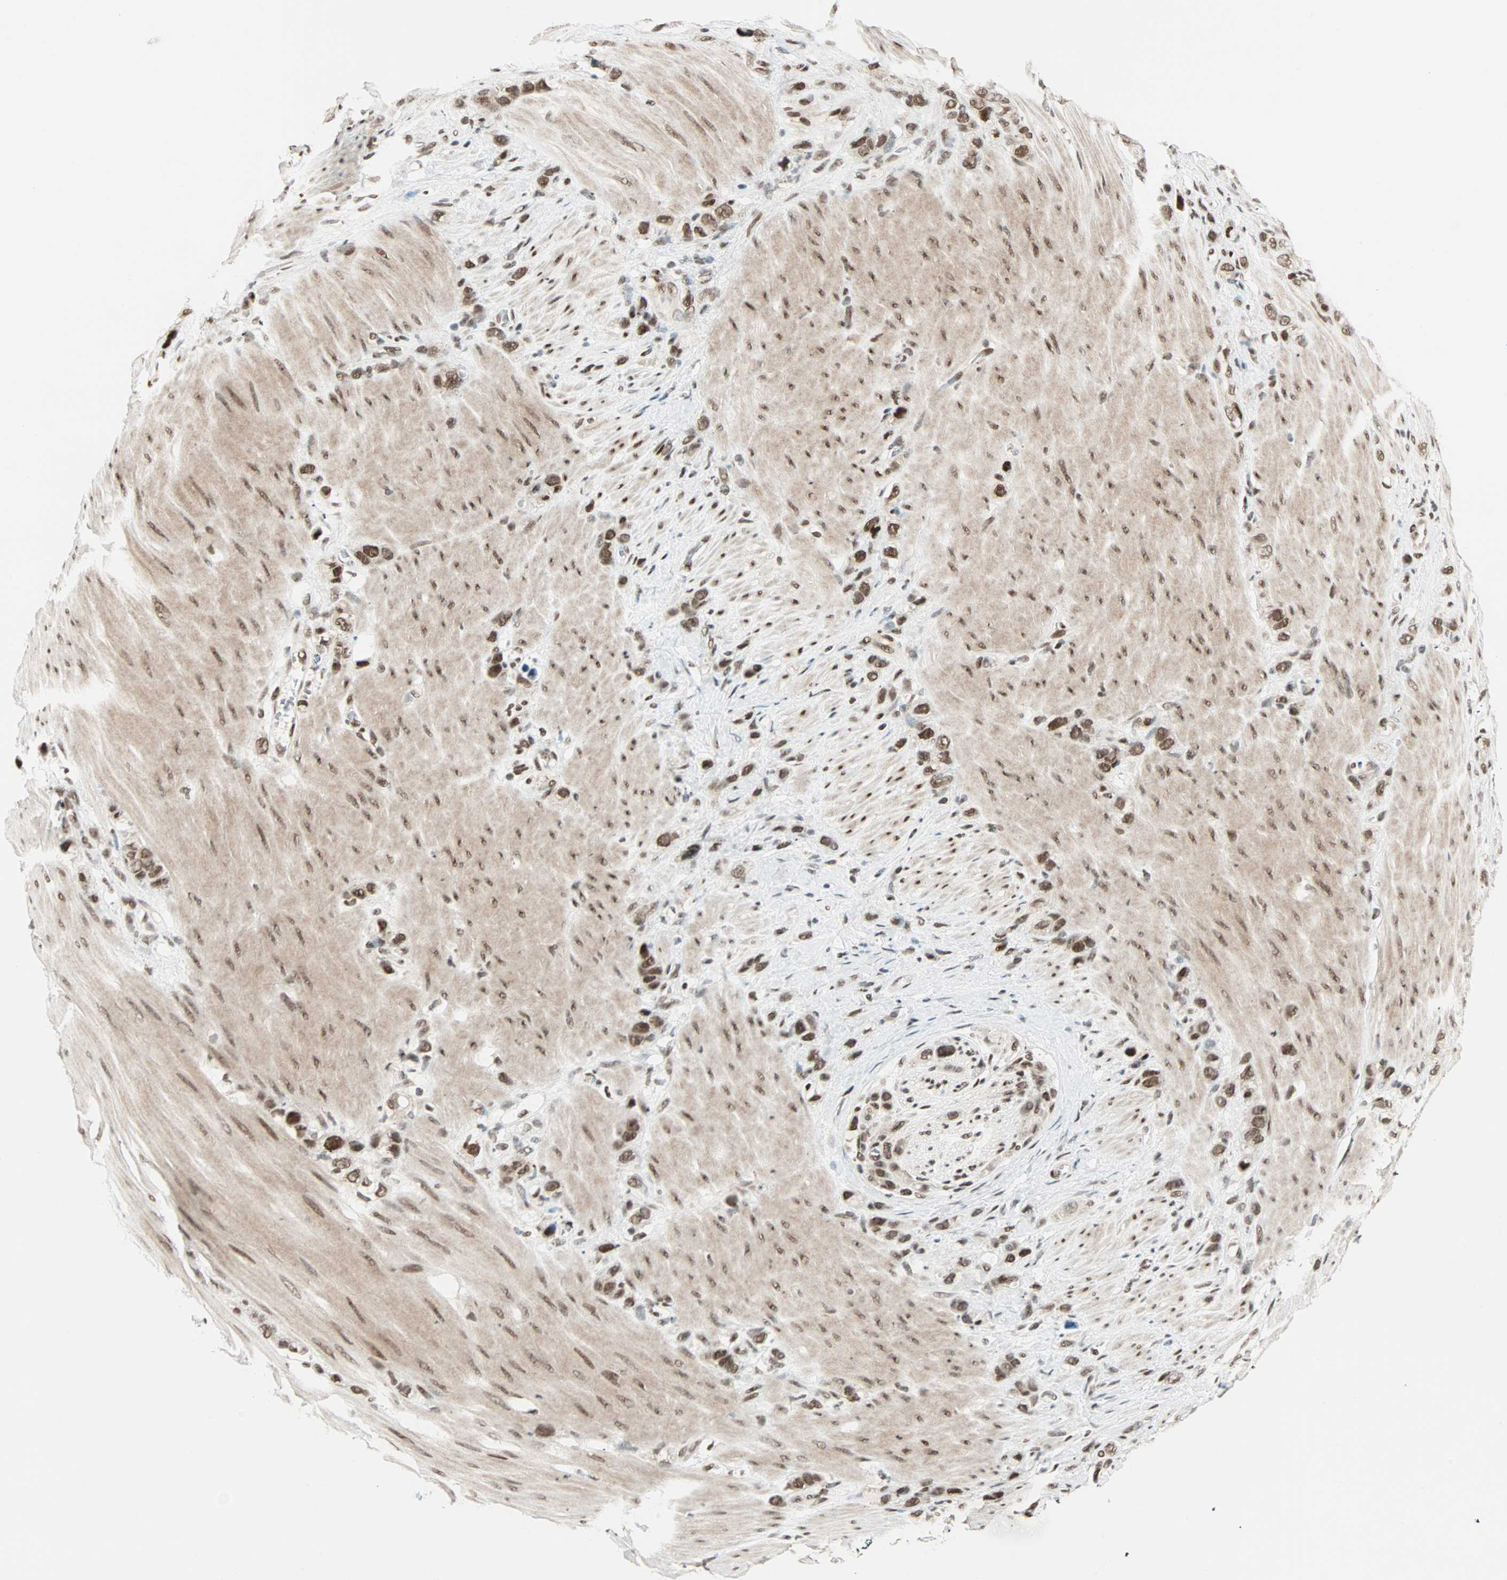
{"staining": {"intensity": "strong", "quantity": ">75%", "location": "nuclear"}, "tissue": "stomach cancer", "cell_type": "Tumor cells", "image_type": "cancer", "snomed": [{"axis": "morphology", "description": "Normal tissue, NOS"}, {"axis": "morphology", "description": "Adenocarcinoma, NOS"}, {"axis": "morphology", "description": "Adenocarcinoma, High grade"}, {"axis": "topography", "description": "Stomach, upper"}, {"axis": "topography", "description": "Stomach"}], "caption": "This is an image of immunohistochemistry staining of stomach cancer, which shows strong expression in the nuclear of tumor cells.", "gene": "BLM", "patient": {"sex": "female", "age": 65}}